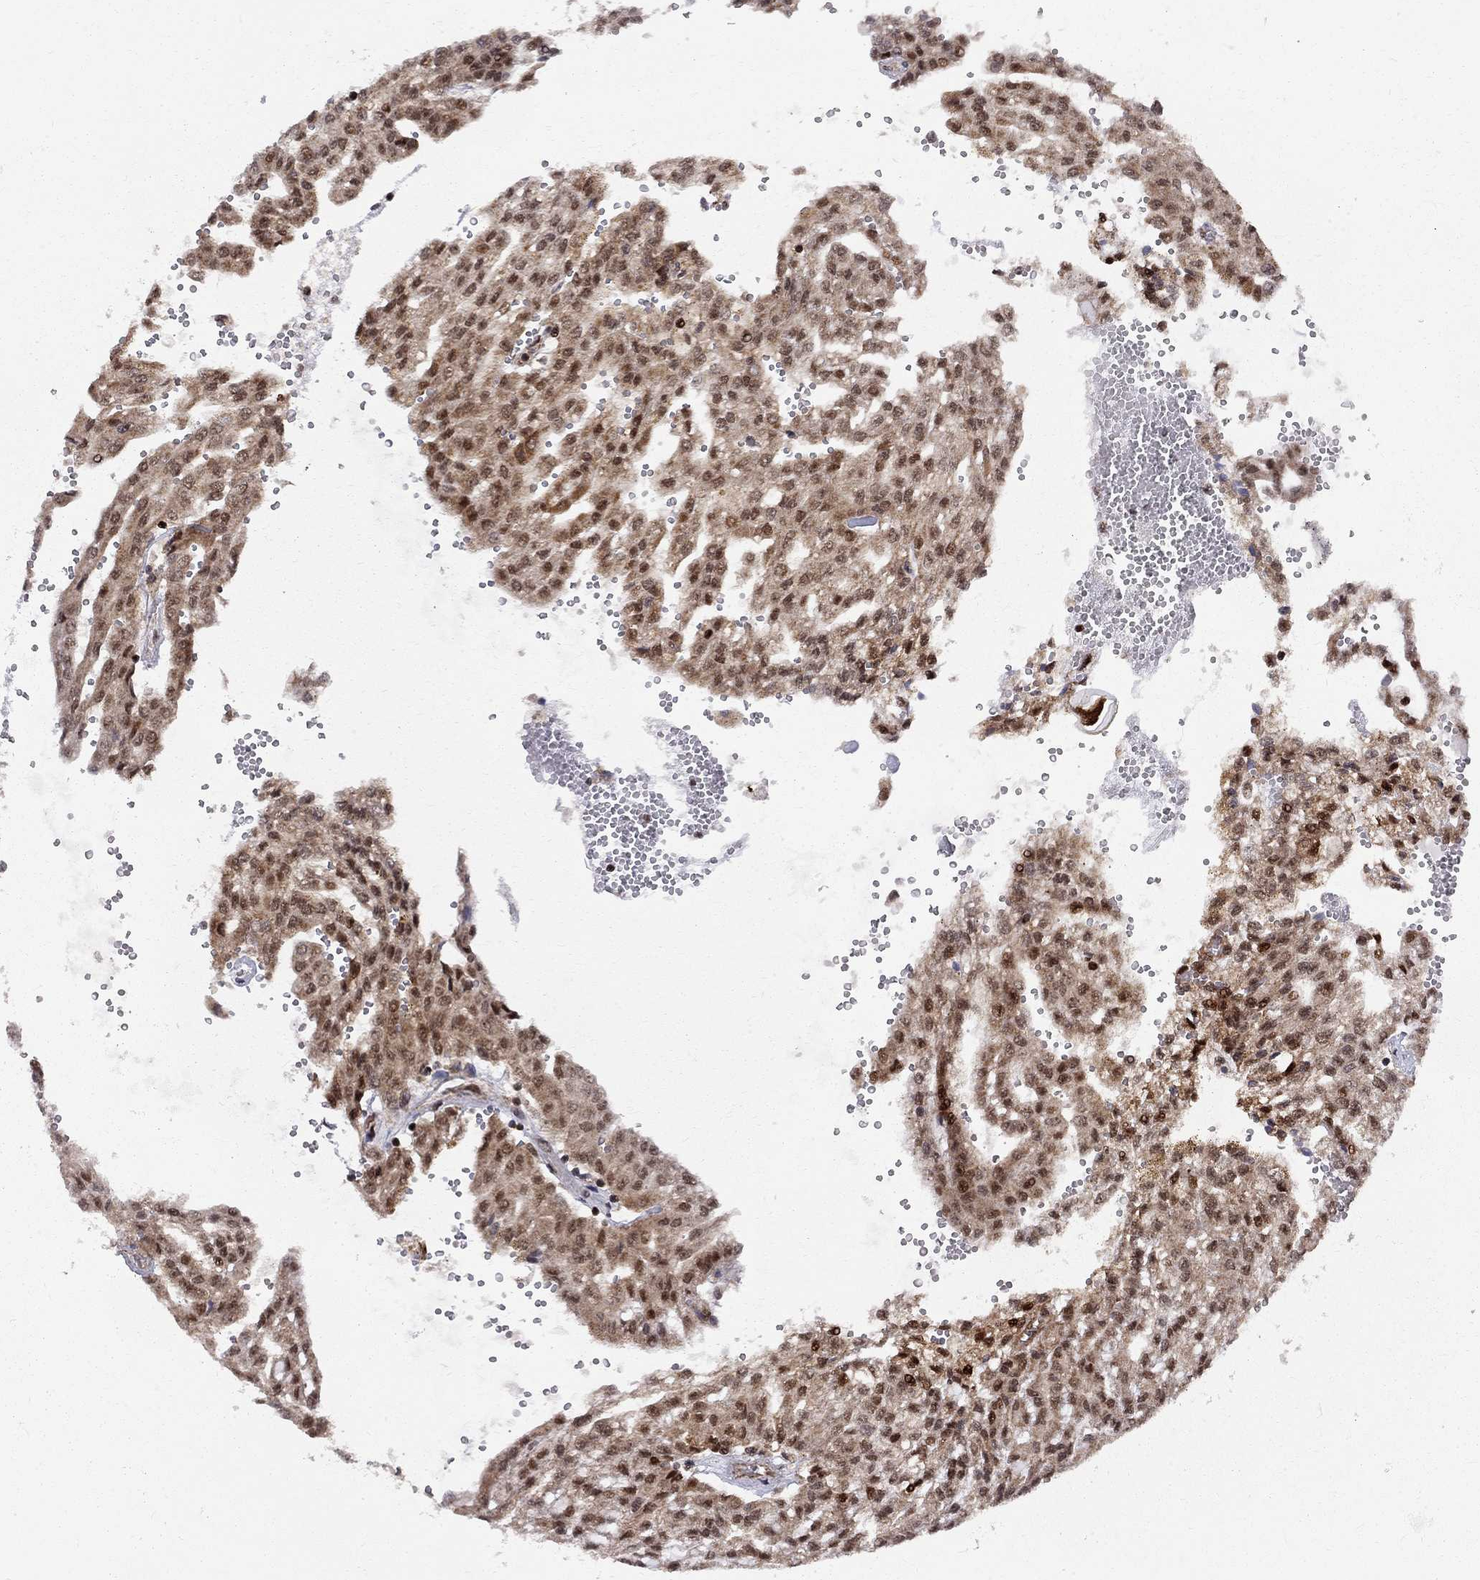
{"staining": {"intensity": "strong", "quantity": ">75%", "location": "nuclear"}, "tissue": "renal cancer", "cell_type": "Tumor cells", "image_type": "cancer", "snomed": [{"axis": "morphology", "description": "Adenocarcinoma, NOS"}, {"axis": "topography", "description": "Kidney"}], "caption": "Renal adenocarcinoma tissue displays strong nuclear positivity in about >75% of tumor cells, visualized by immunohistochemistry. The protein is stained brown, and the nuclei are stained in blue (DAB (3,3'-diaminobenzidine) IHC with brightfield microscopy, high magnification).", "gene": "ELOB", "patient": {"sex": "male", "age": 63}}